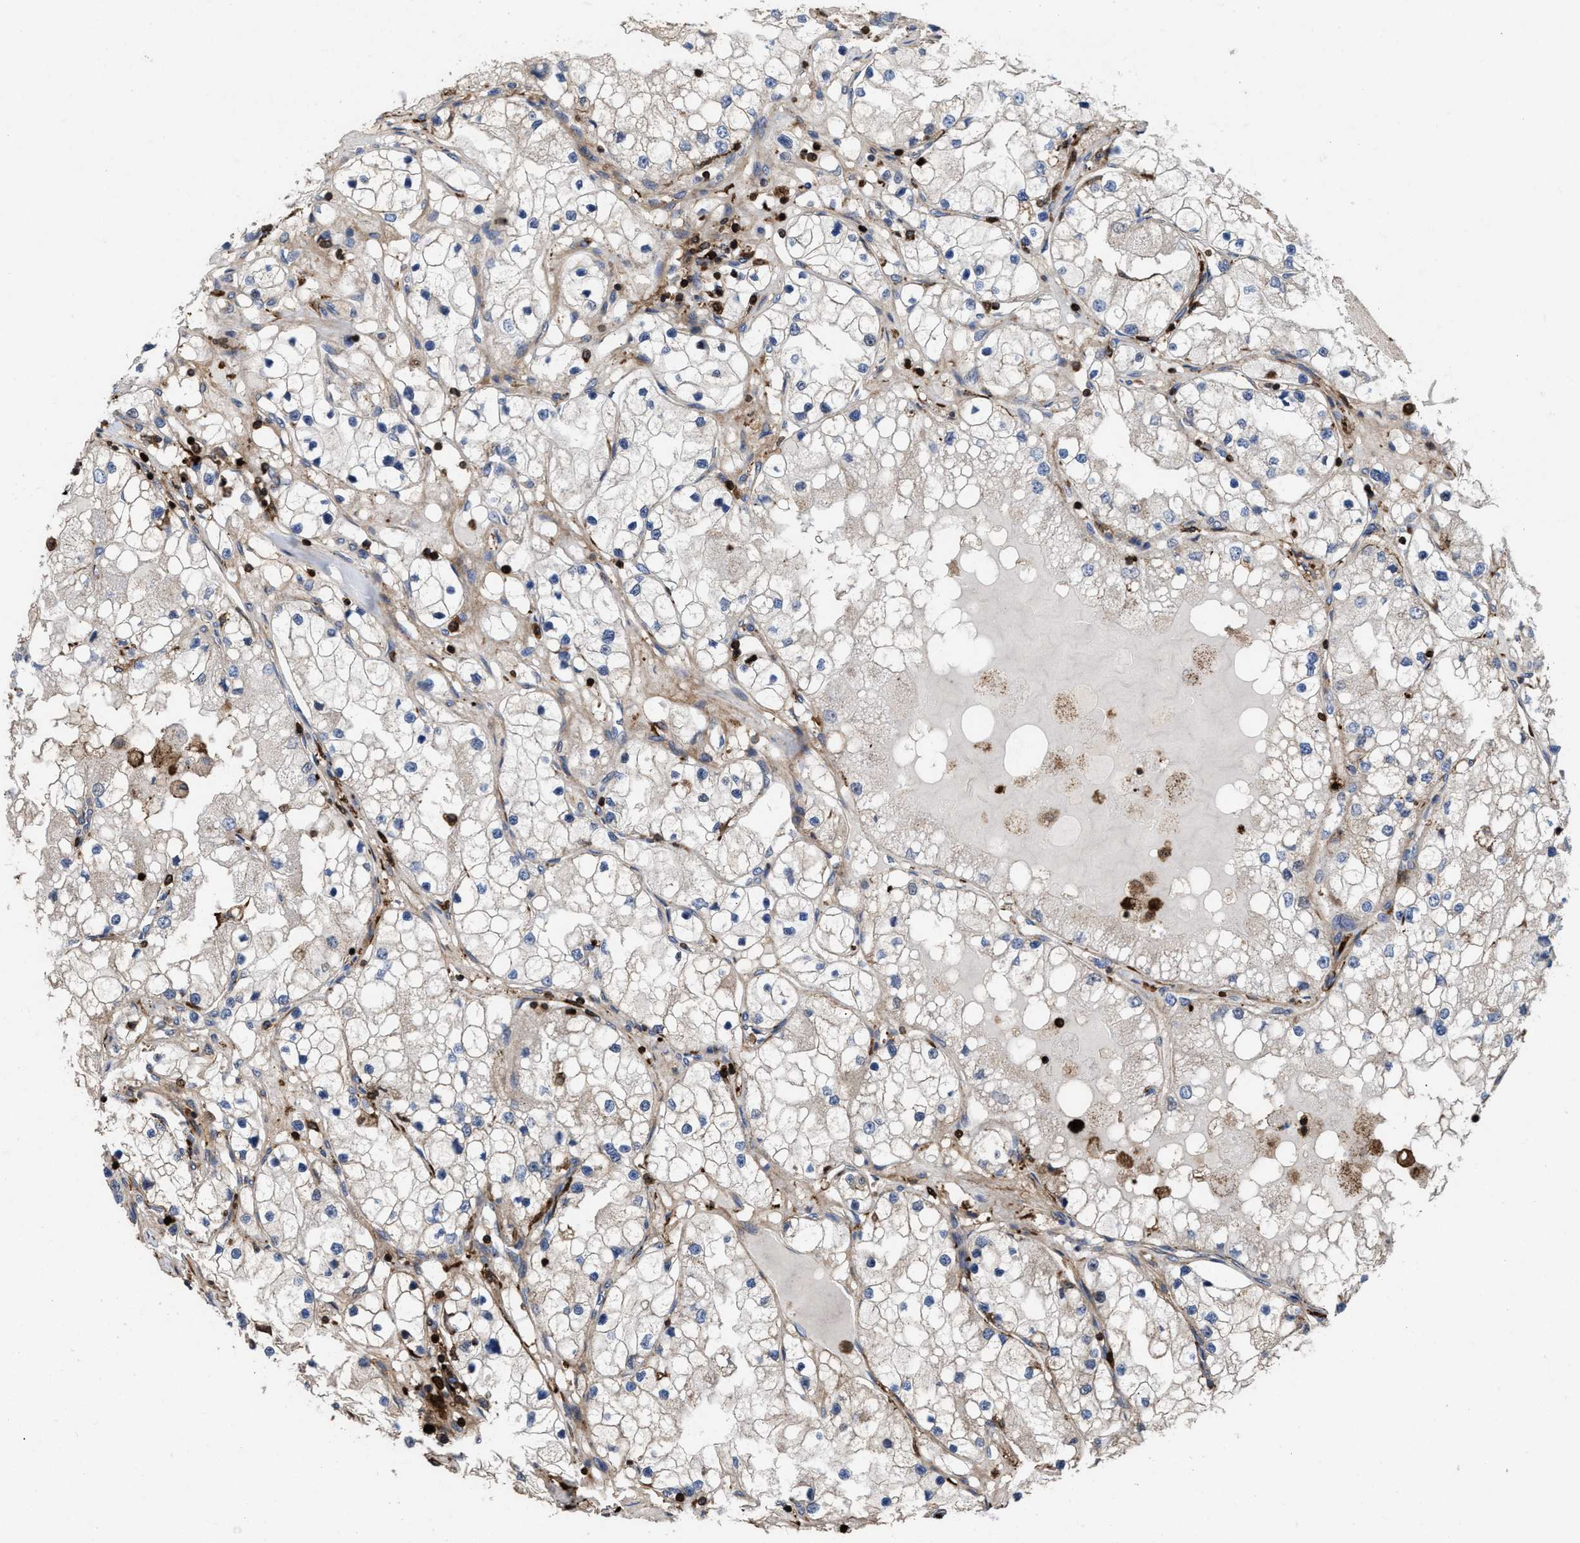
{"staining": {"intensity": "weak", "quantity": "25%-75%", "location": "cytoplasmic/membranous"}, "tissue": "renal cancer", "cell_type": "Tumor cells", "image_type": "cancer", "snomed": [{"axis": "morphology", "description": "Adenocarcinoma, NOS"}, {"axis": "topography", "description": "Kidney"}], "caption": "Immunohistochemistry (IHC) photomicrograph of human adenocarcinoma (renal) stained for a protein (brown), which reveals low levels of weak cytoplasmic/membranous staining in about 25%-75% of tumor cells.", "gene": "PTPRE", "patient": {"sex": "male", "age": 68}}